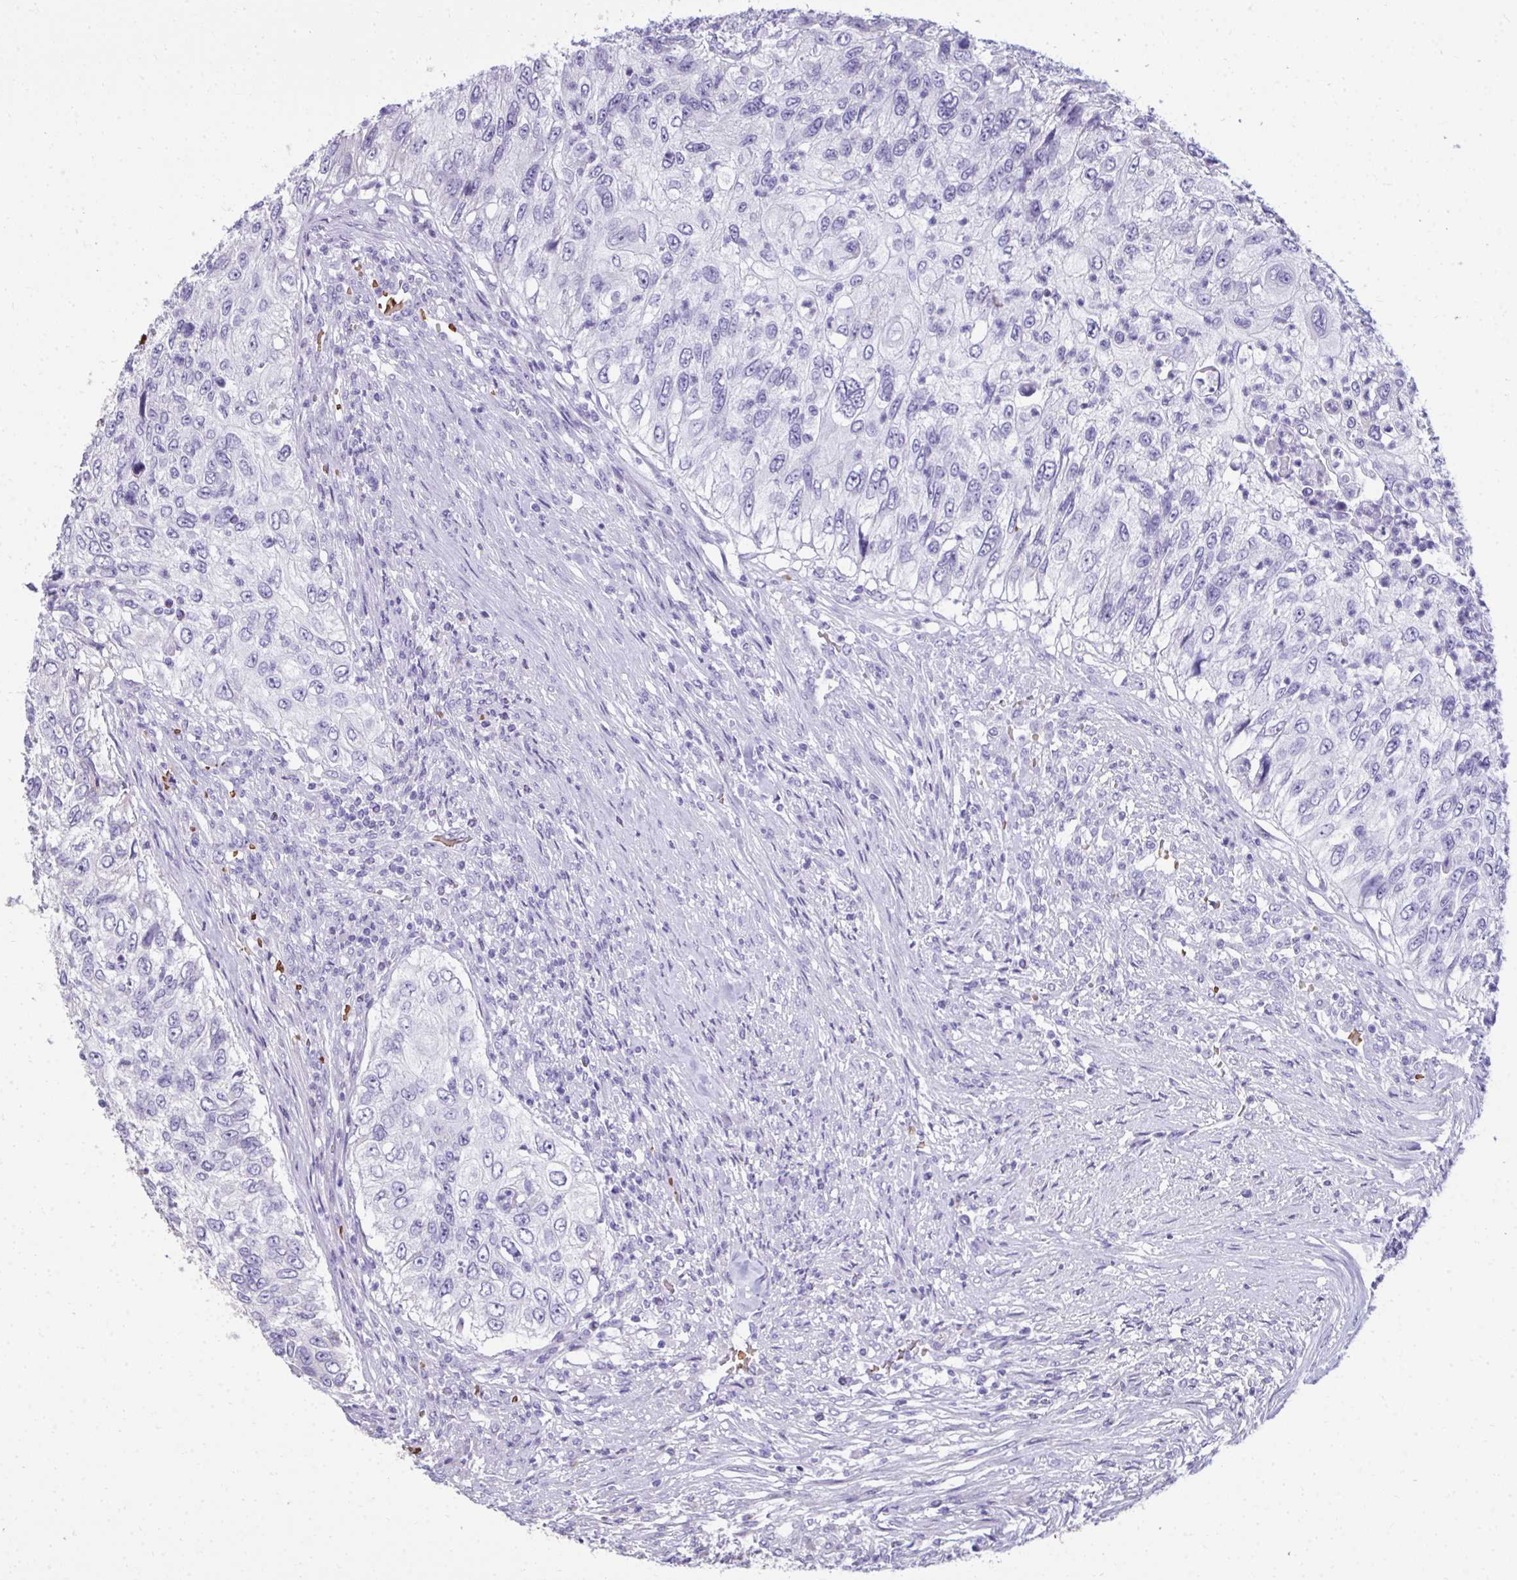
{"staining": {"intensity": "negative", "quantity": "none", "location": "none"}, "tissue": "urothelial cancer", "cell_type": "Tumor cells", "image_type": "cancer", "snomed": [{"axis": "morphology", "description": "Urothelial carcinoma, High grade"}, {"axis": "topography", "description": "Urinary bladder"}], "caption": "Urothelial cancer was stained to show a protein in brown. There is no significant staining in tumor cells. The staining was performed using DAB to visualize the protein expression in brown, while the nuclei were stained in blue with hematoxylin (Magnification: 20x).", "gene": "FIBCD1", "patient": {"sex": "female", "age": 60}}